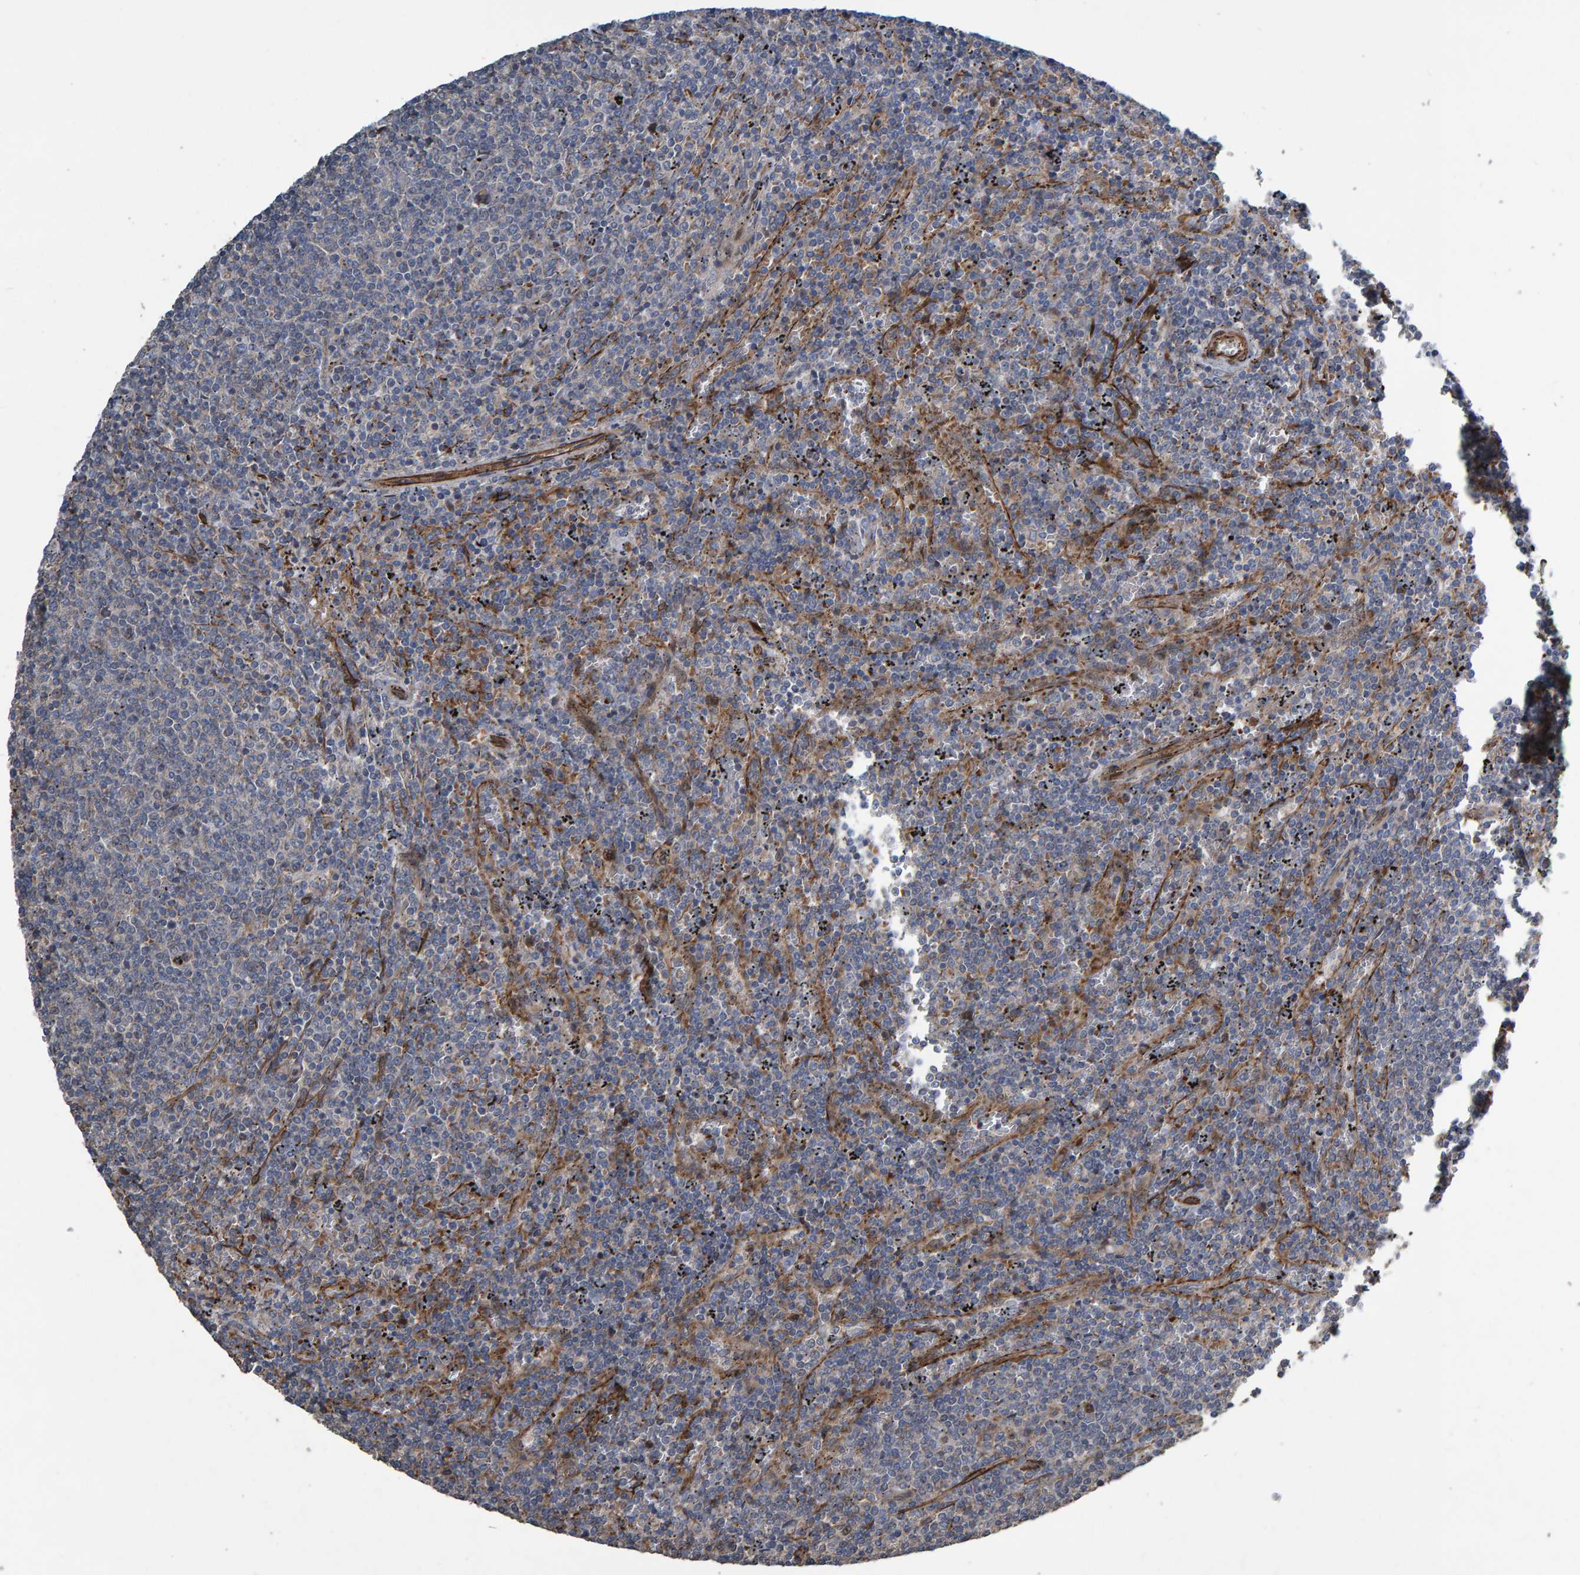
{"staining": {"intensity": "weak", "quantity": "<25%", "location": "cytoplasmic/membranous"}, "tissue": "lymphoma", "cell_type": "Tumor cells", "image_type": "cancer", "snomed": [{"axis": "morphology", "description": "Malignant lymphoma, non-Hodgkin's type, Low grade"}, {"axis": "topography", "description": "Spleen"}], "caption": "High power microscopy histopathology image of an immunohistochemistry (IHC) image of low-grade malignant lymphoma, non-Hodgkin's type, revealing no significant positivity in tumor cells.", "gene": "SLIT2", "patient": {"sex": "female", "age": 50}}